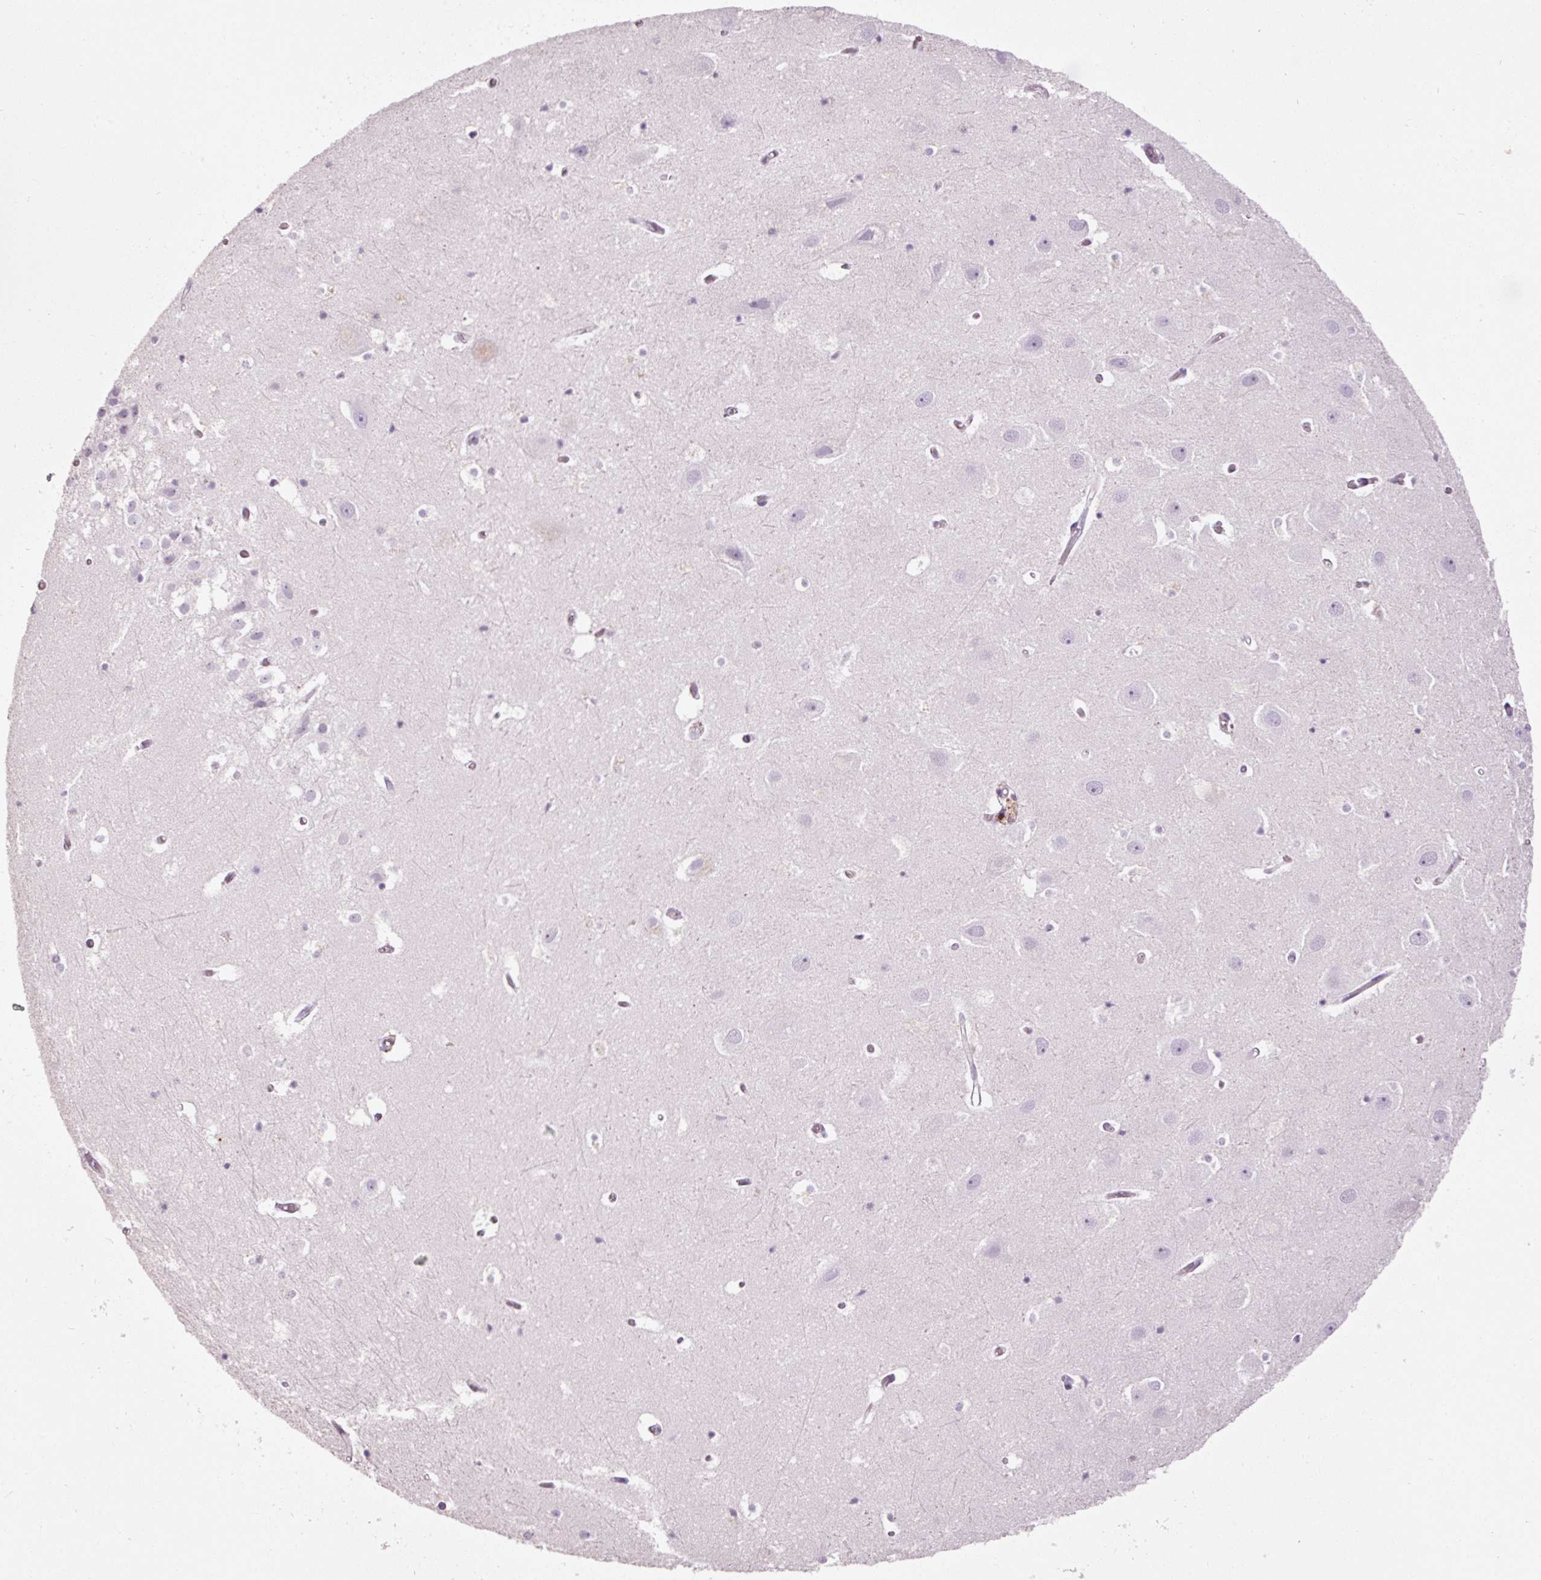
{"staining": {"intensity": "negative", "quantity": "none", "location": "none"}, "tissue": "hippocampus", "cell_type": "Glial cells", "image_type": "normal", "snomed": [{"axis": "morphology", "description": "Normal tissue, NOS"}, {"axis": "topography", "description": "Hippocampus"}], "caption": "Immunohistochemistry (IHC) histopathology image of unremarkable hippocampus: hippocampus stained with DAB shows no significant protein expression in glial cells.", "gene": "MUC5AC", "patient": {"sex": "female", "age": 52}}